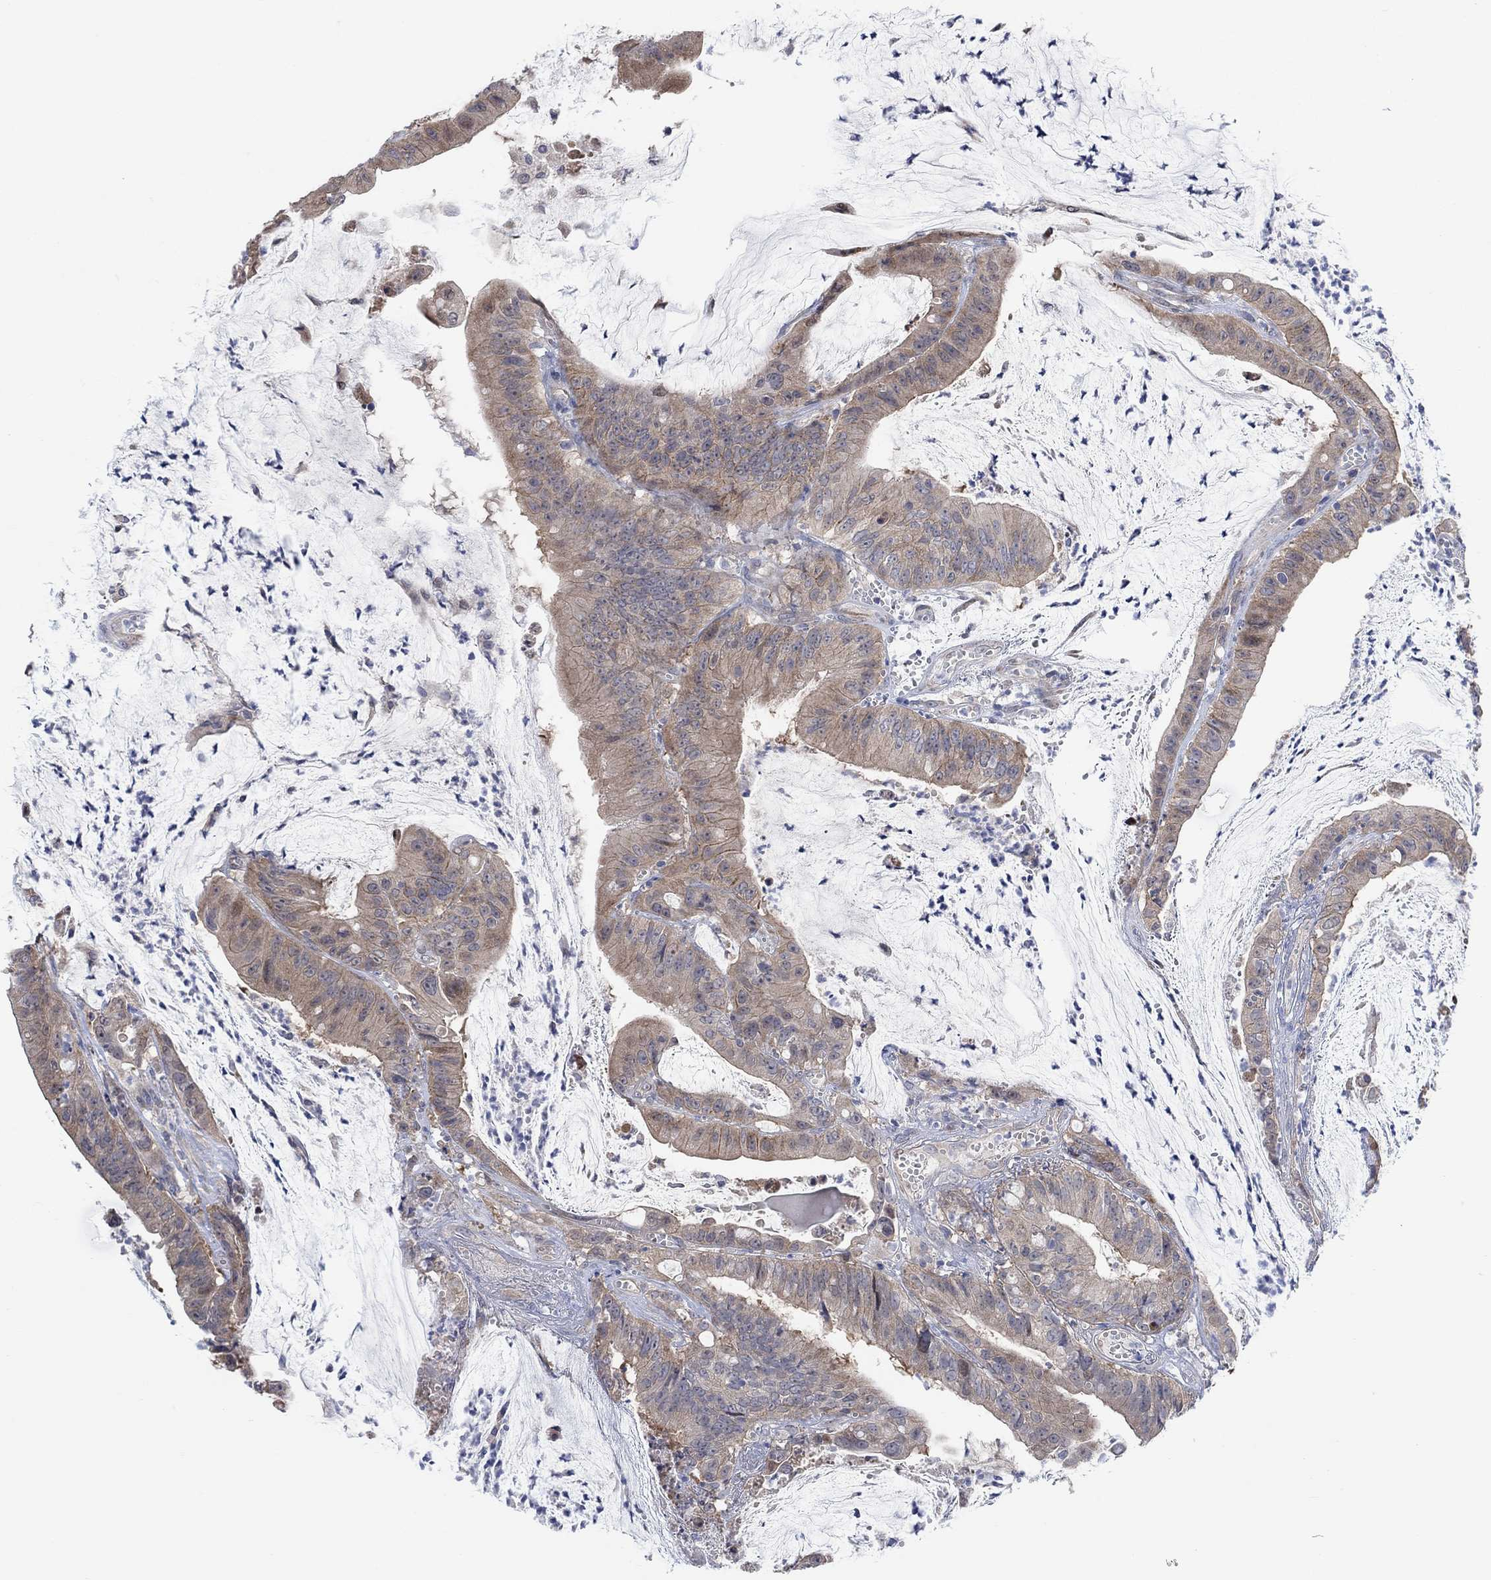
{"staining": {"intensity": "weak", "quantity": ">75%", "location": "cytoplasmic/membranous"}, "tissue": "colorectal cancer", "cell_type": "Tumor cells", "image_type": "cancer", "snomed": [{"axis": "morphology", "description": "Adenocarcinoma, NOS"}, {"axis": "topography", "description": "Colon"}], "caption": "Human adenocarcinoma (colorectal) stained with a brown dye shows weak cytoplasmic/membranous positive staining in about >75% of tumor cells.", "gene": "CNTF", "patient": {"sex": "female", "age": 69}}